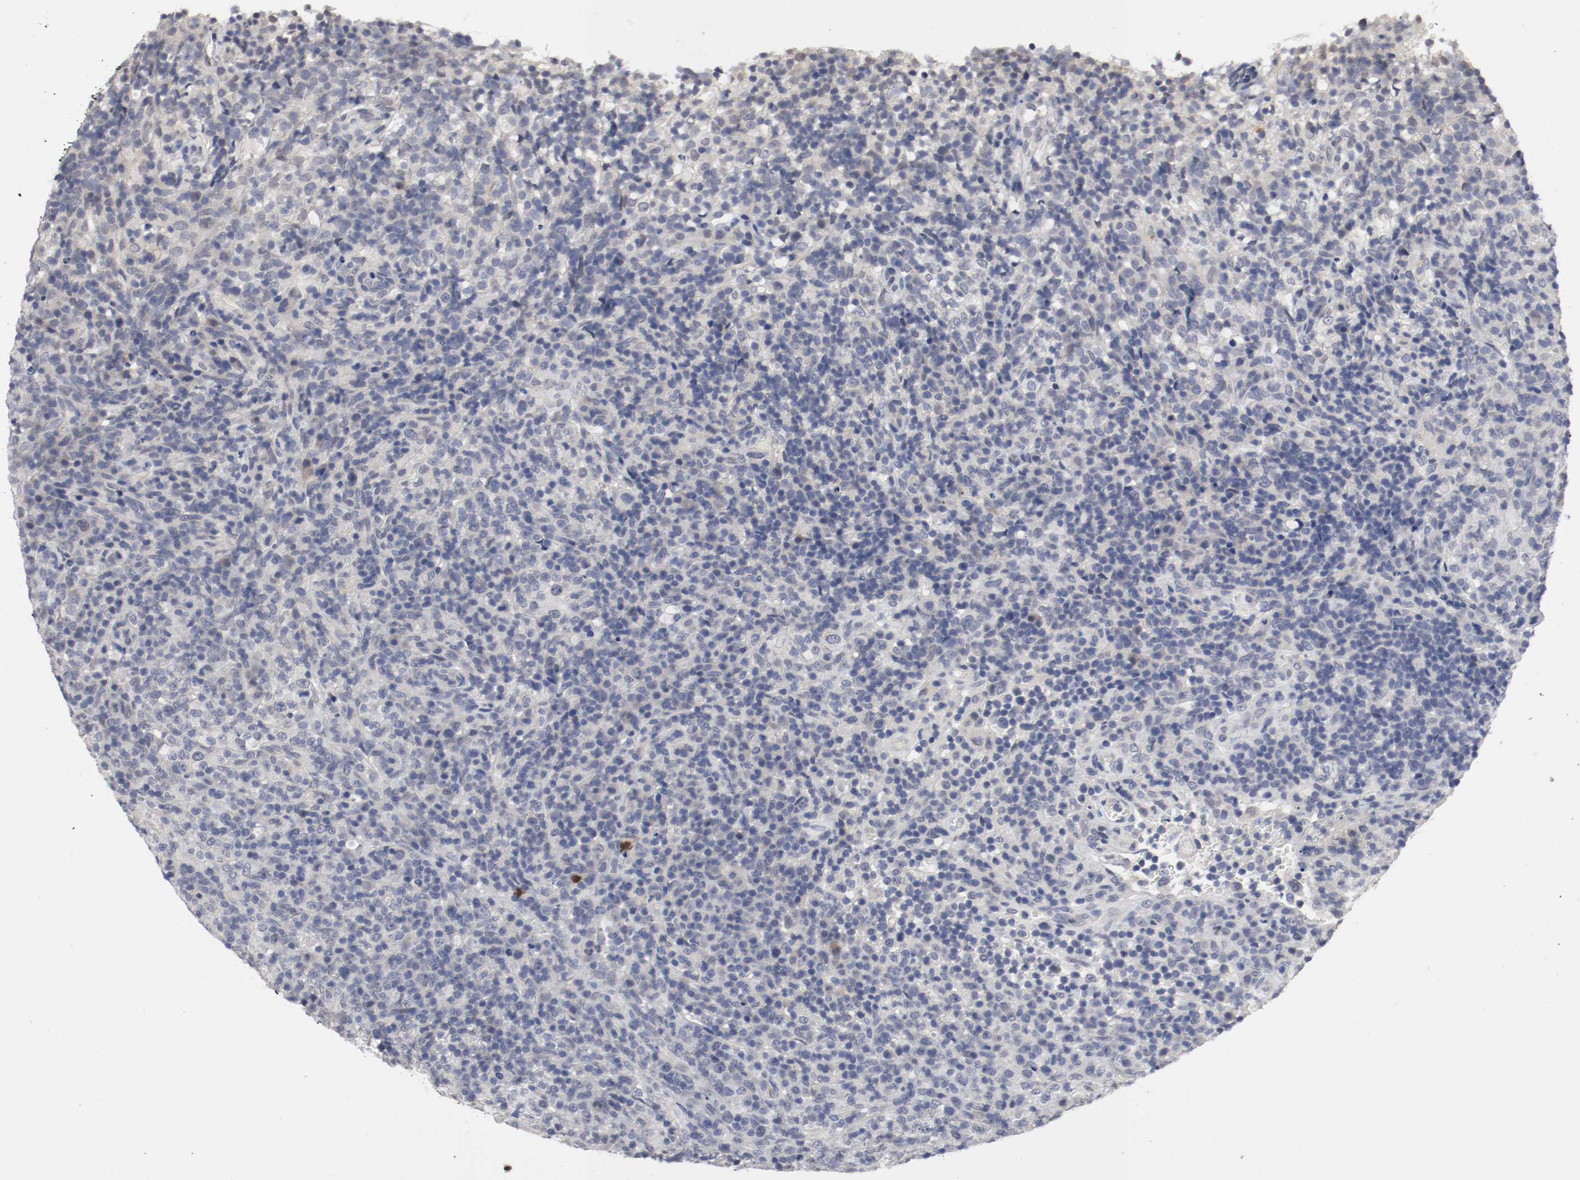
{"staining": {"intensity": "strong", "quantity": "<25%", "location": "nuclear"}, "tissue": "lymphoma", "cell_type": "Tumor cells", "image_type": "cancer", "snomed": [{"axis": "morphology", "description": "Malignant lymphoma, non-Hodgkin's type, High grade"}, {"axis": "topography", "description": "Lymph node"}], "caption": "Lymphoma was stained to show a protein in brown. There is medium levels of strong nuclear staining in about <25% of tumor cells.", "gene": "CEBPE", "patient": {"sex": "female", "age": 76}}